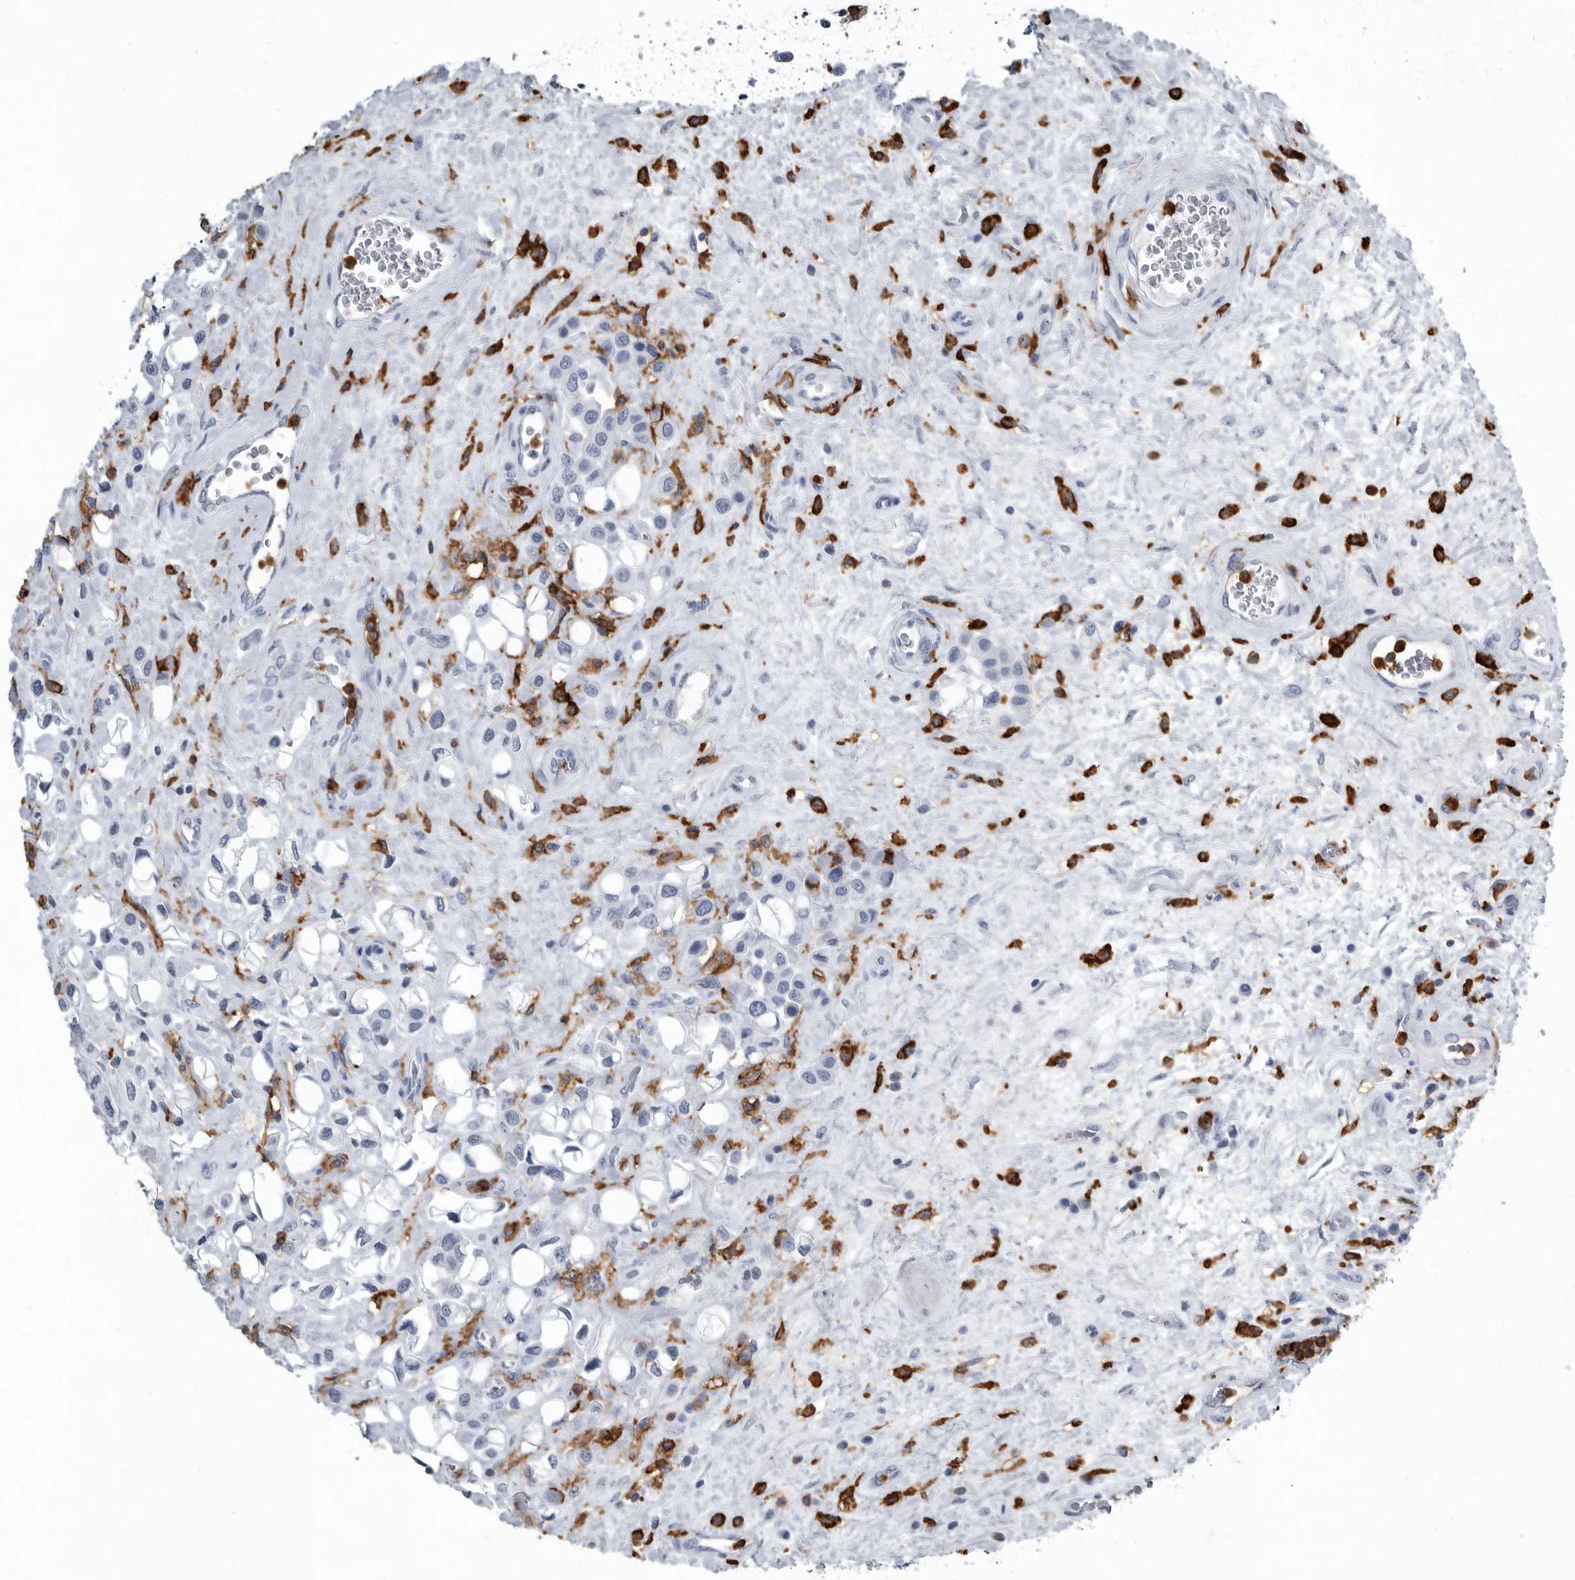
{"staining": {"intensity": "negative", "quantity": "none", "location": "none"}, "tissue": "urothelial cancer", "cell_type": "Tumor cells", "image_type": "cancer", "snomed": [{"axis": "morphology", "description": "Urothelial carcinoma, High grade"}, {"axis": "topography", "description": "Urinary bladder"}], "caption": "Protein analysis of urothelial cancer demonstrates no significant staining in tumor cells. (Stains: DAB IHC with hematoxylin counter stain, Microscopy: brightfield microscopy at high magnification).", "gene": "FCER1G", "patient": {"sex": "male", "age": 50}}